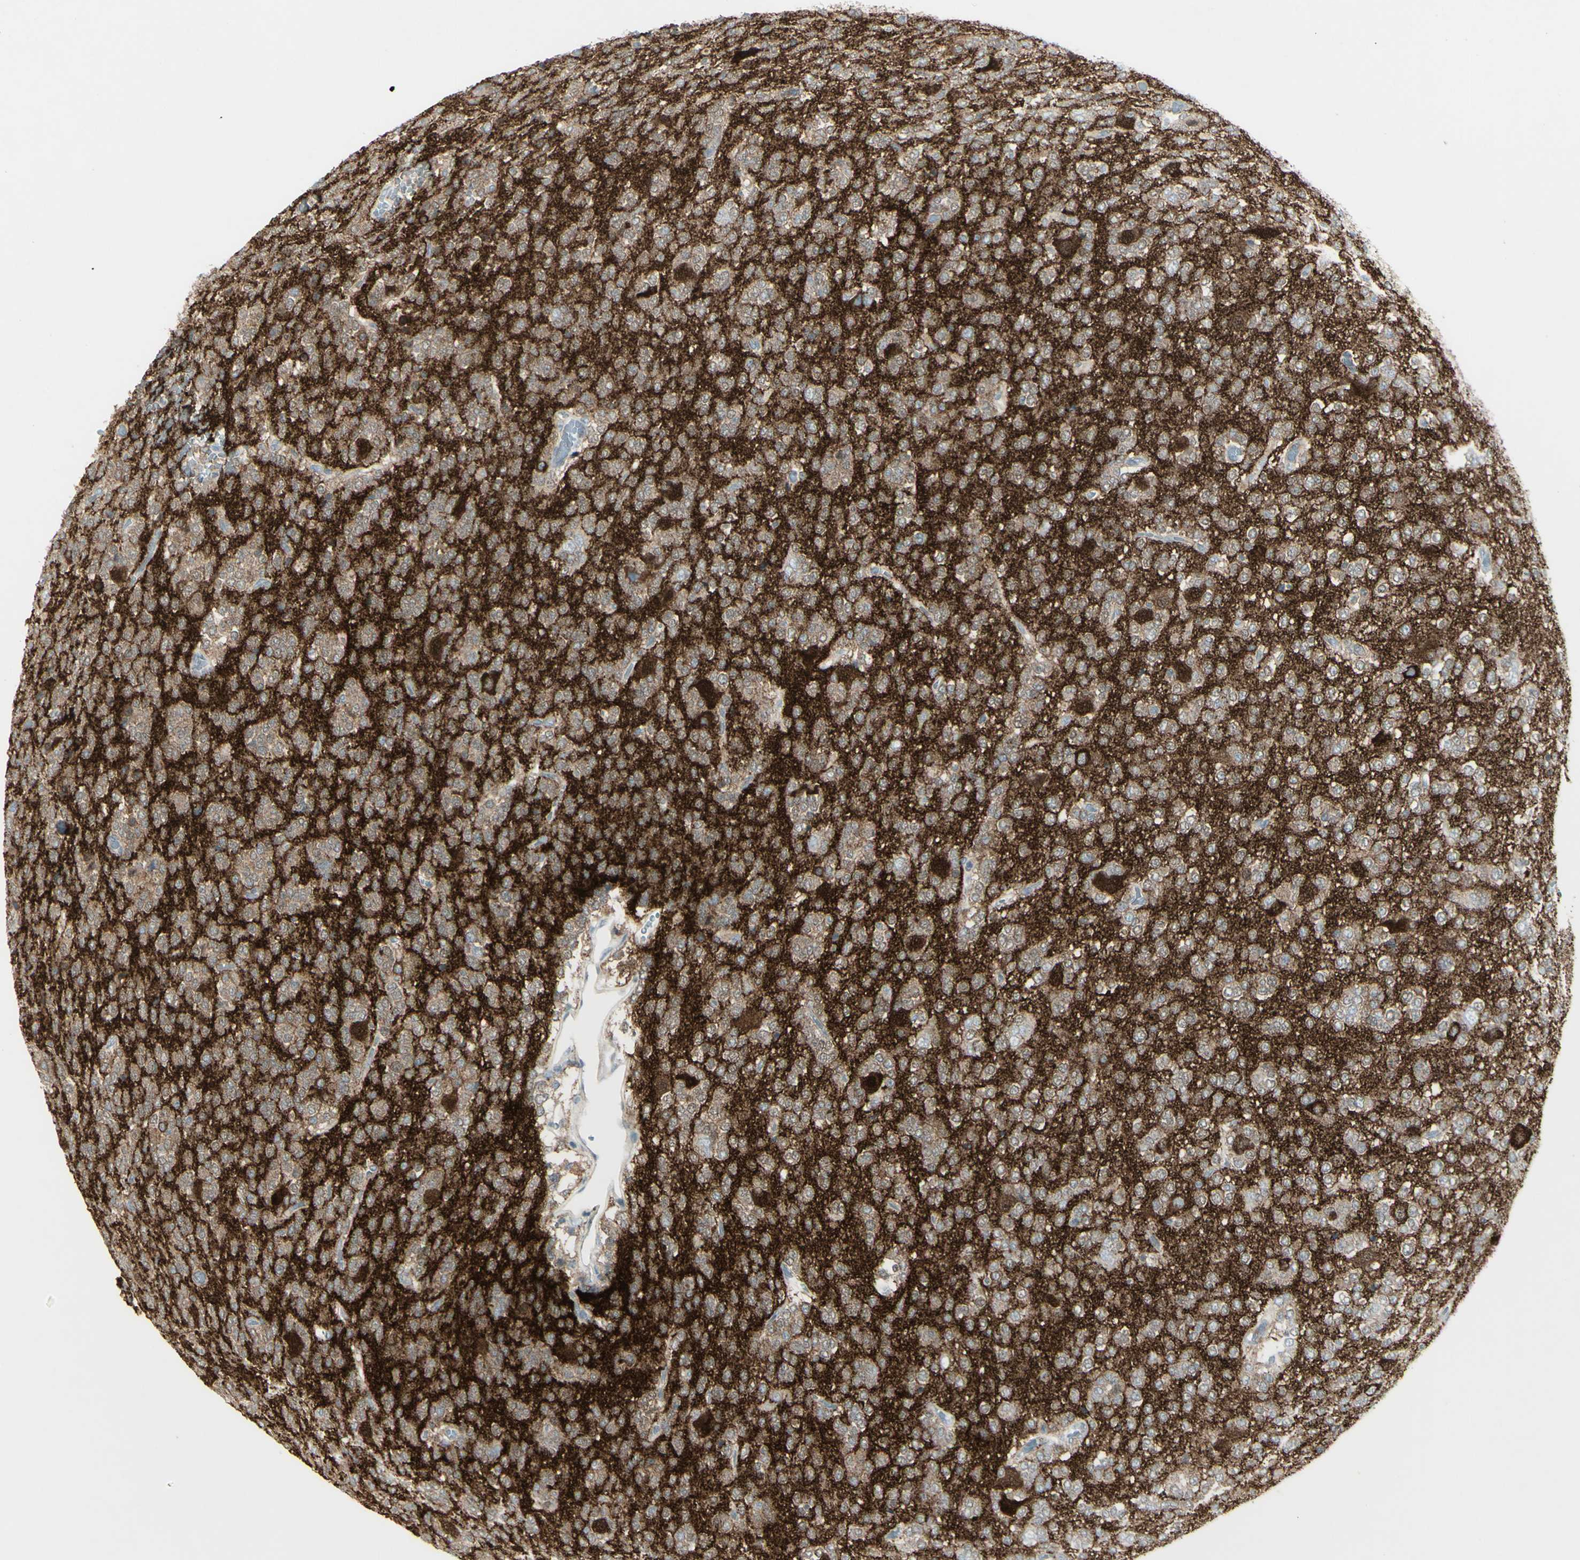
{"staining": {"intensity": "weak", "quantity": ">75%", "location": "cytoplasmic/membranous"}, "tissue": "glioma", "cell_type": "Tumor cells", "image_type": "cancer", "snomed": [{"axis": "morphology", "description": "Glioma, malignant, Low grade"}, {"axis": "topography", "description": "Brain"}], "caption": "A photomicrograph showing weak cytoplasmic/membranous positivity in about >75% of tumor cells in glioma, as visualized by brown immunohistochemical staining.", "gene": "SH3GL2", "patient": {"sex": "male", "age": 38}}